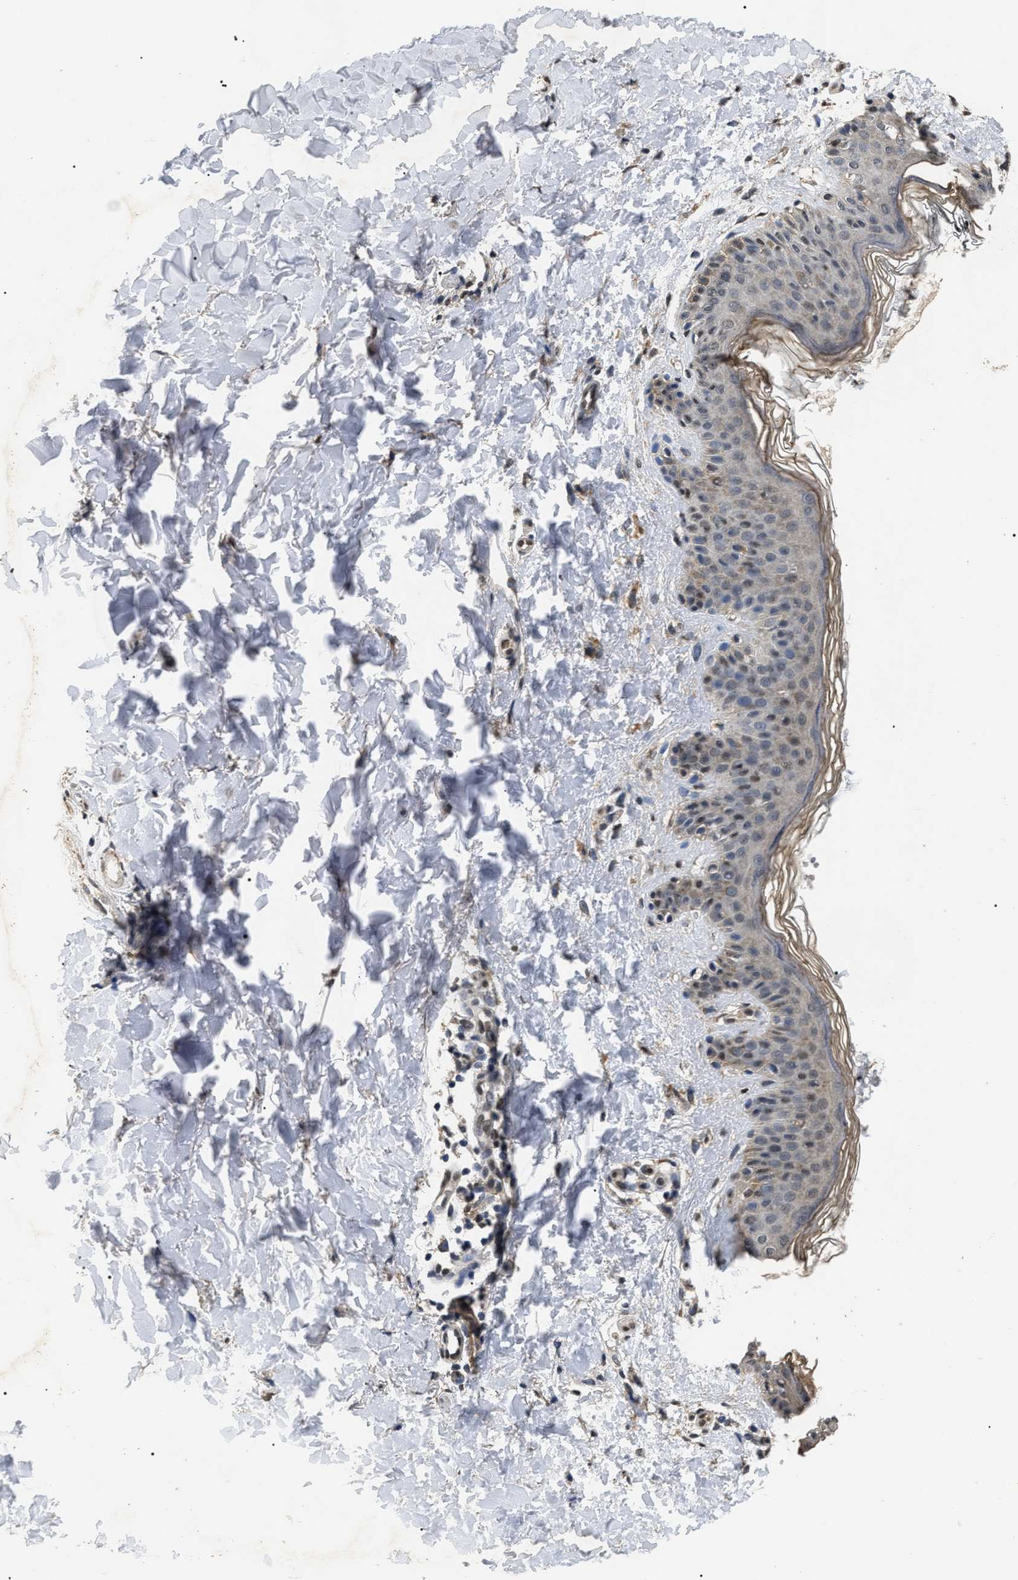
{"staining": {"intensity": "moderate", "quantity": ">75%", "location": "cytoplasmic/membranous"}, "tissue": "skin", "cell_type": "Fibroblasts", "image_type": "normal", "snomed": [{"axis": "morphology", "description": "Normal tissue, NOS"}, {"axis": "topography", "description": "Skin"}], "caption": "A brown stain labels moderate cytoplasmic/membranous positivity of a protein in fibroblasts of benign human skin.", "gene": "ANP32E", "patient": {"sex": "male", "age": 40}}